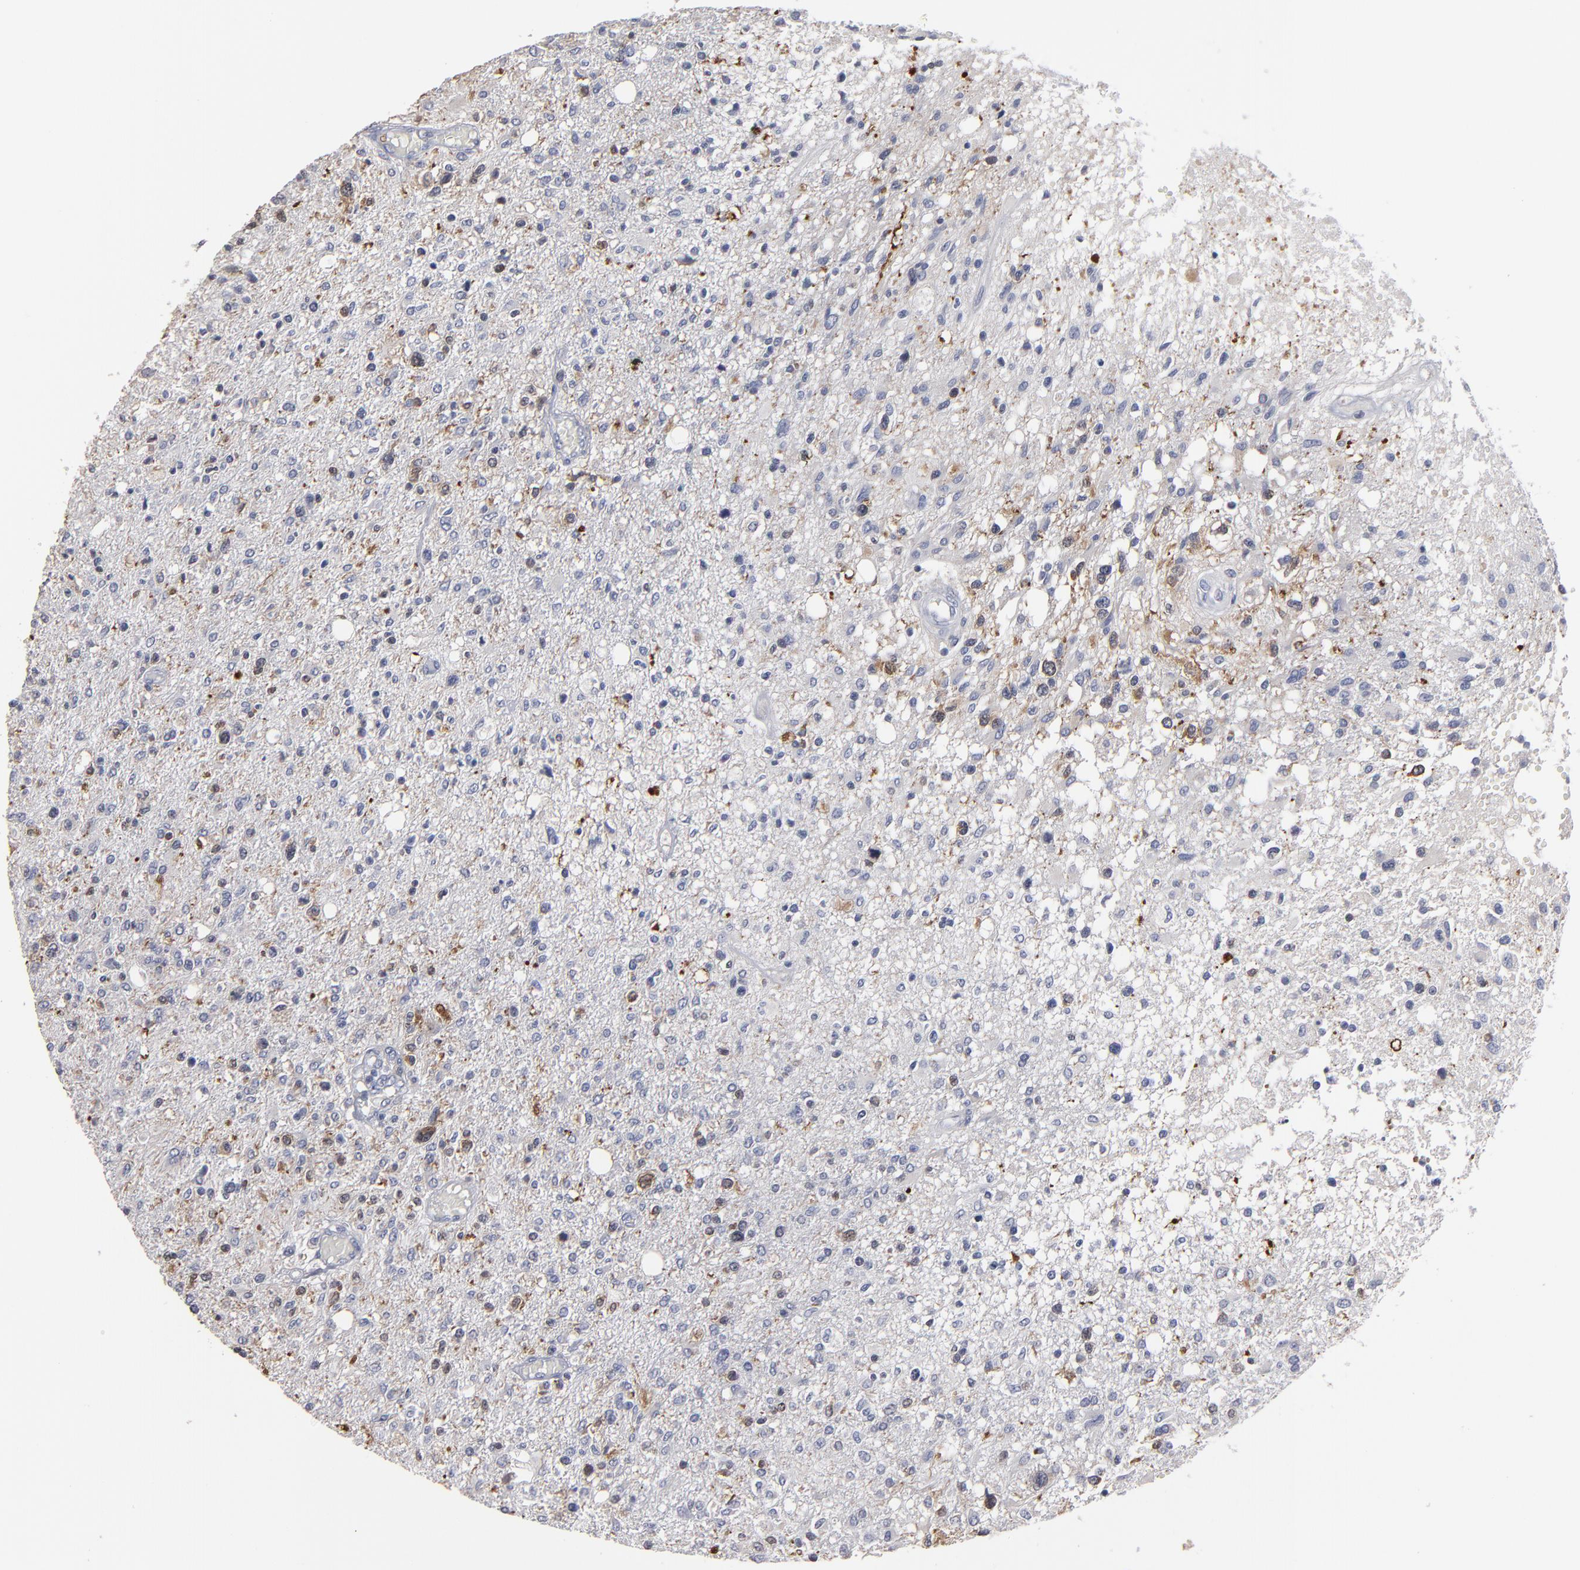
{"staining": {"intensity": "weak", "quantity": "<25%", "location": "nuclear"}, "tissue": "glioma", "cell_type": "Tumor cells", "image_type": "cancer", "snomed": [{"axis": "morphology", "description": "Glioma, malignant, High grade"}, {"axis": "topography", "description": "Cerebral cortex"}], "caption": "This photomicrograph is of glioma stained with IHC to label a protein in brown with the nuclei are counter-stained blue. There is no staining in tumor cells.", "gene": "RPH3A", "patient": {"sex": "male", "age": 76}}